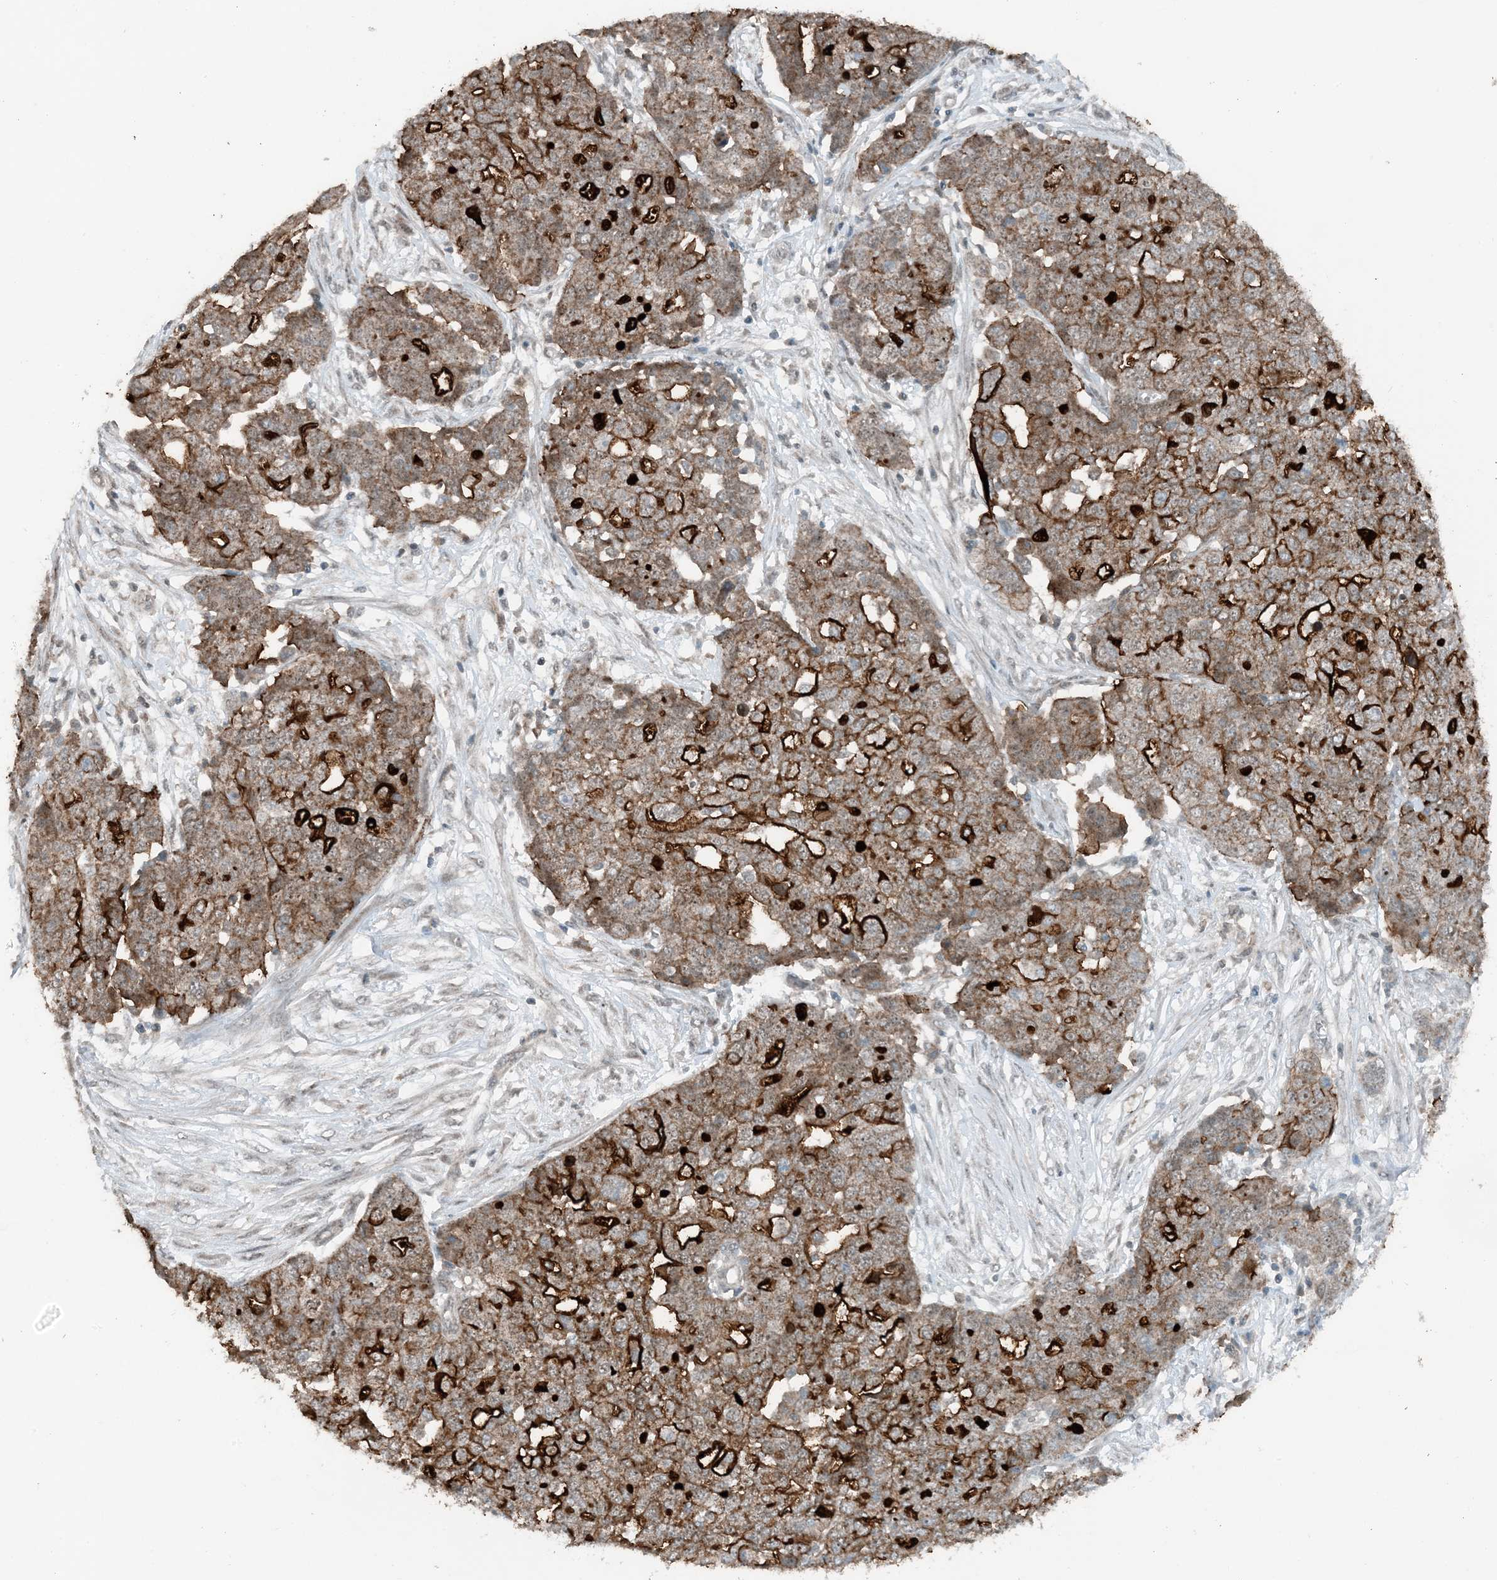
{"staining": {"intensity": "strong", "quantity": ">75%", "location": "cytoplasmic/membranous"}, "tissue": "ovarian cancer", "cell_type": "Tumor cells", "image_type": "cancer", "snomed": [{"axis": "morphology", "description": "Cystadenocarcinoma, serous, NOS"}, {"axis": "topography", "description": "Soft tissue"}, {"axis": "topography", "description": "Ovary"}], "caption": "Protein analysis of ovarian serous cystadenocarcinoma tissue demonstrates strong cytoplasmic/membranous expression in approximately >75% of tumor cells.", "gene": "MITD1", "patient": {"sex": "female", "age": 57}}